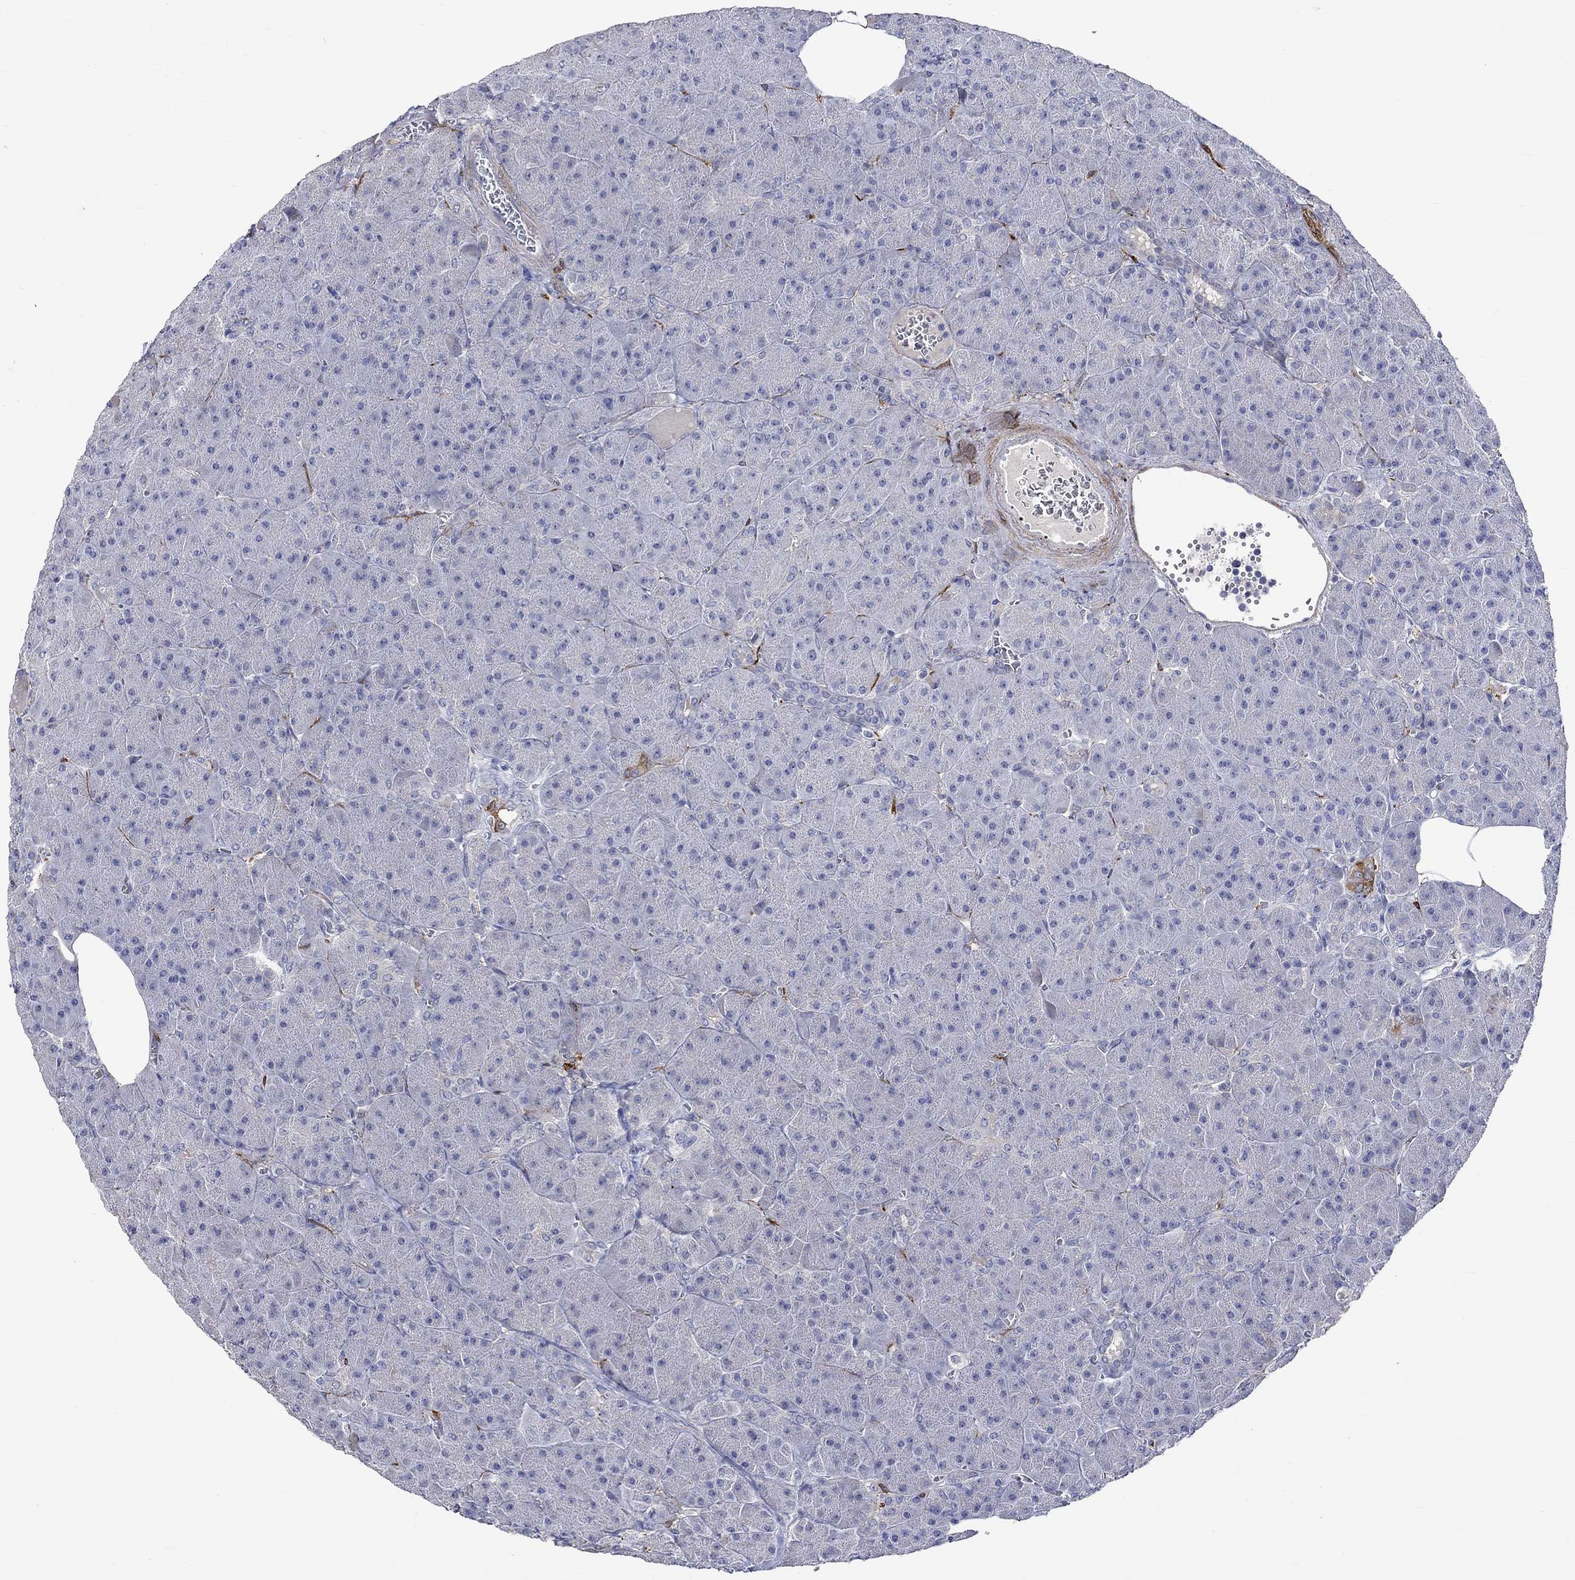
{"staining": {"intensity": "moderate", "quantity": "<25%", "location": "cytoplasmic/membranous"}, "tissue": "pancreas", "cell_type": "Exocrine glandular cells", "image_type": "normal", "snomed": [{"axis": "morphology", "description": "Normal tissue, NOS"}, {"axis": "topography", "description": "Pancreas"}], "caption": "High-magnification brightfield microscopy of normal pancreas stained with DAB (brown) and counterstained with hematoxylin (blue). exocrine glandular cells exhibit moderate cytoplasmic/membranous positivity is seen in about<25% of cells. (IHC, brightfield microscopy, high magnification).", "gene": "CRYAB", "patient": {"sex": "male", "age": 61}}